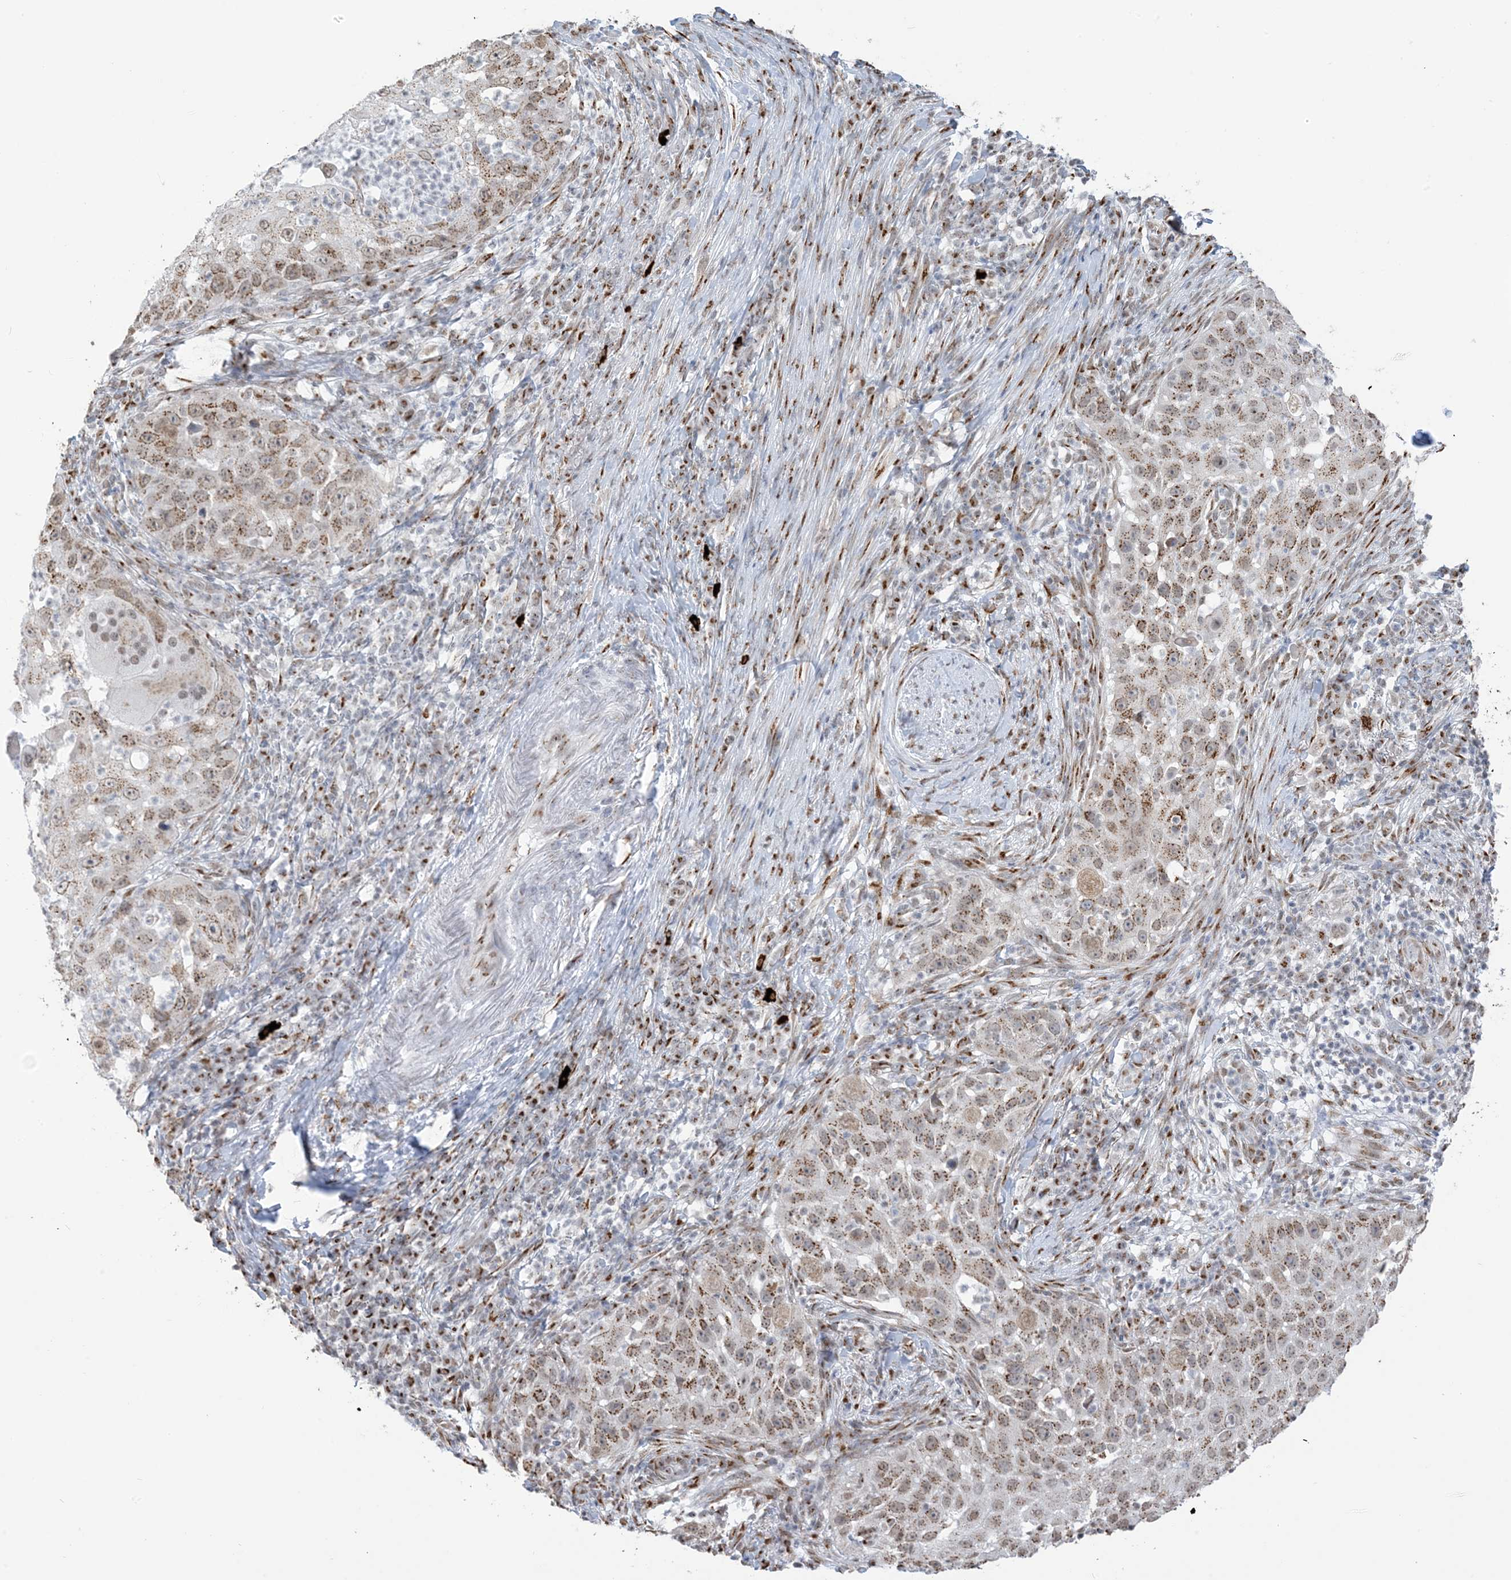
{"staining": {"intensity": "moderate", "quantity": ">75%", "location": "cytoplasmic/membranous,nuclear"}, "tissue": "skin cancer", "cell_type": "Tumor cells", "image_type": "cancer", "snomed": [{"axis": "morphology", "description": "Squamous cell carcinoma, NOS"}, {"axis": "topography", "description": "Skin"}], "caption": "Immunohistochemical staining of skin squamous cell carcinoma displays moderate cytoplasmic/membranous and nuclear protein staining in approximately >75% of tumor cells.", "gene": "GPR107", "patient": {"sex": "female", "age": 44}}